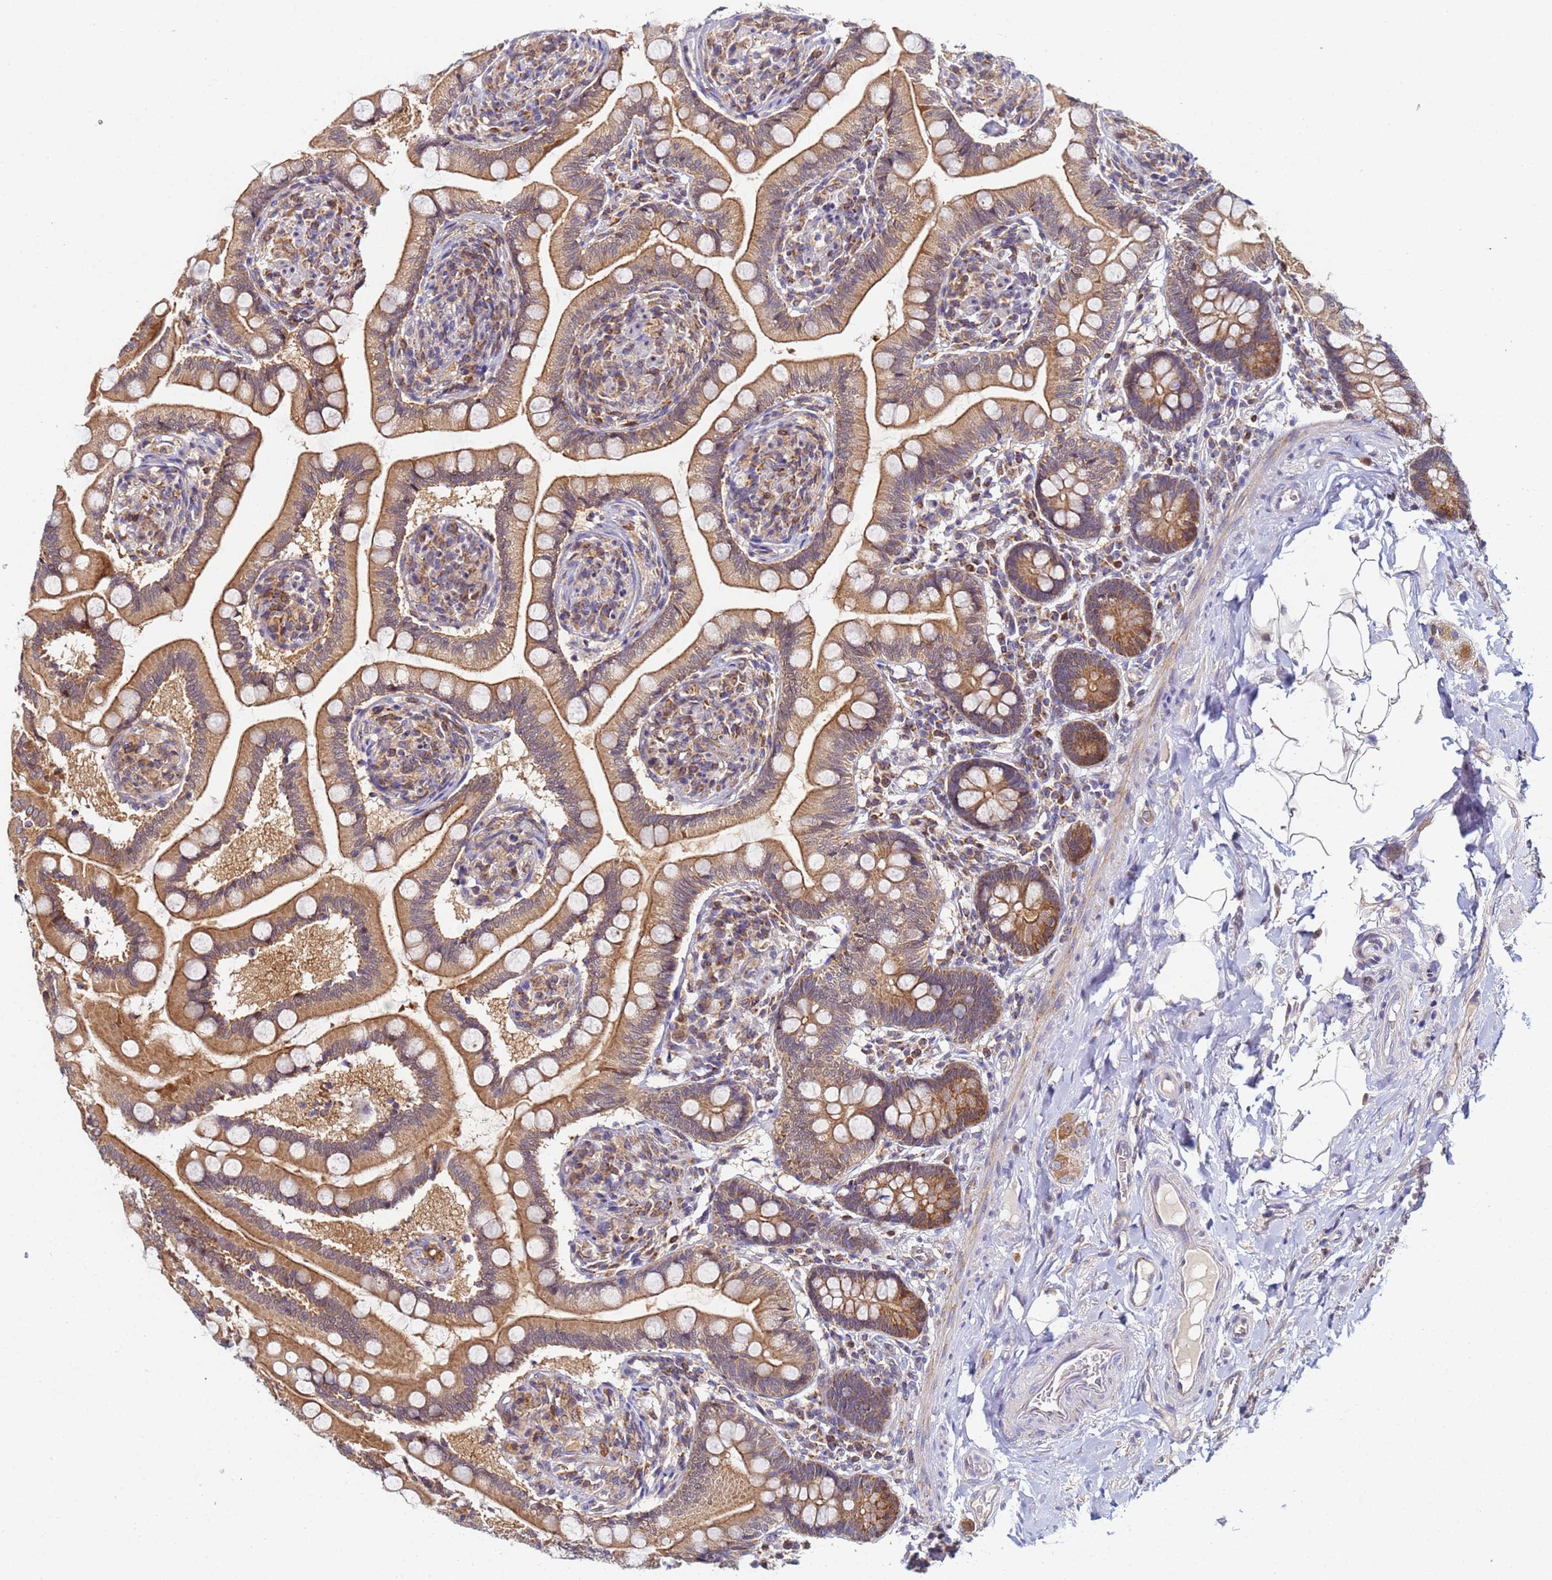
{"staining": {"intensity": "moderate", "quantity": ">75%", "location": "cytoplasmic/membranous,nuclear"}, "tissue": "small intestine", "cell_type": "Glandular cells", "image_type": "normal", "snomed": [{"axis": "morphology", "description": "Normal tissue, NOS"}, {"axis": "topography", "description": "Small intestine"}], "caption": "Glandular cells show moderate cytoplasmic/membranous,nuclear staining in approximately >75% of cells in unremarkable small intestine.", "gene": "CCDC127", "patient": {"sex": "female", "age": 64}}